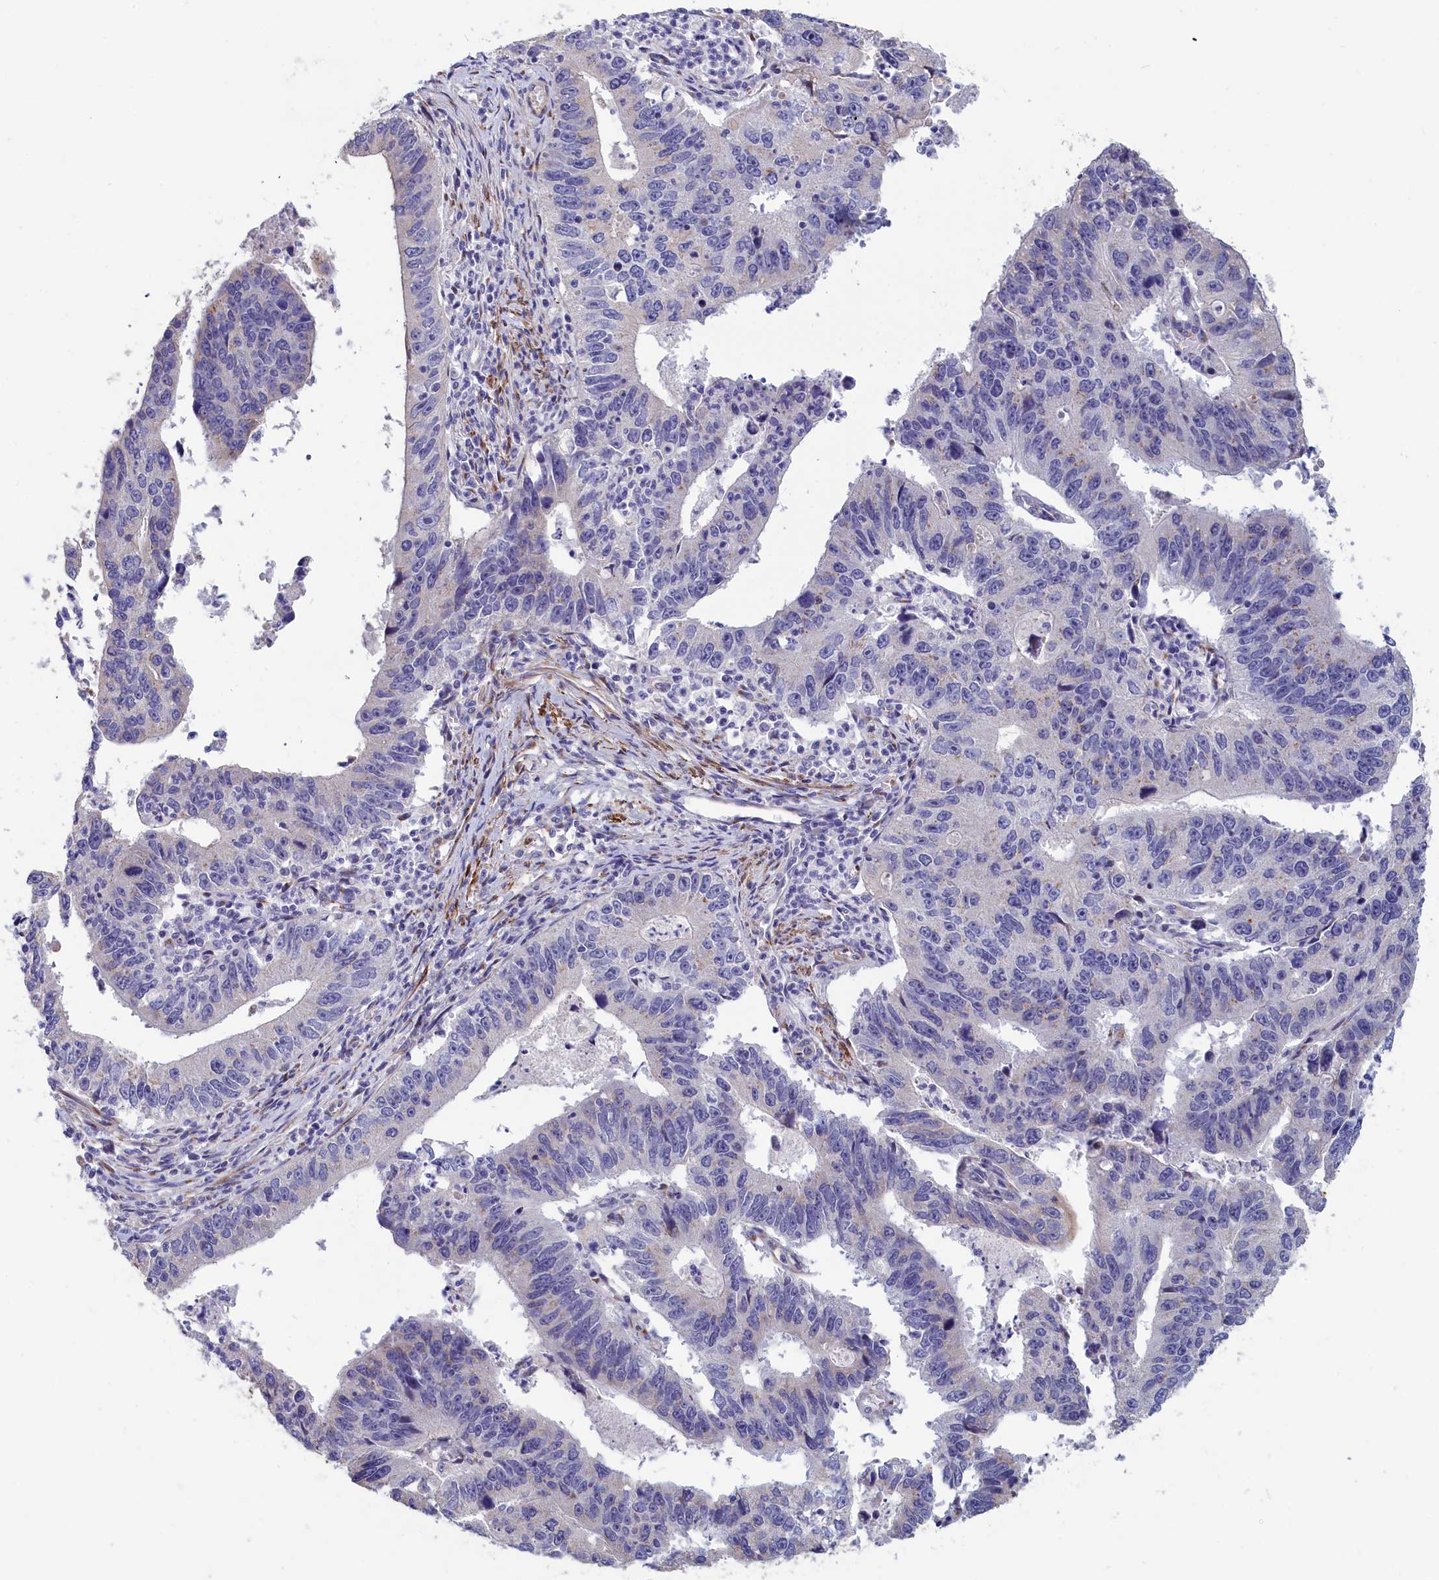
{"staining": {"intensity": "negative", "quantity": "none", "location": "none"}, "tissue": "stomach cancer", "cell_type": "Tumor cells", "image_type": "cancer", "snomed": [{"axis": "morphology", "description": "Adenocarcinoma, NOS"}, {"axis": "topography", "description": "Stomach"}], "caption": "Stomach cancer (adenocarcinoma) was stained to show a protein in brown. There is no significant expression in tumor cells. (Stains: DAB immunohistochemistry (IHC) with hematoxylin counter stain, Microscopy: brightfield microscopy at high magnification).", "gene": "TUBGCP4", "patient": {"sex": "male", "age": 59}}